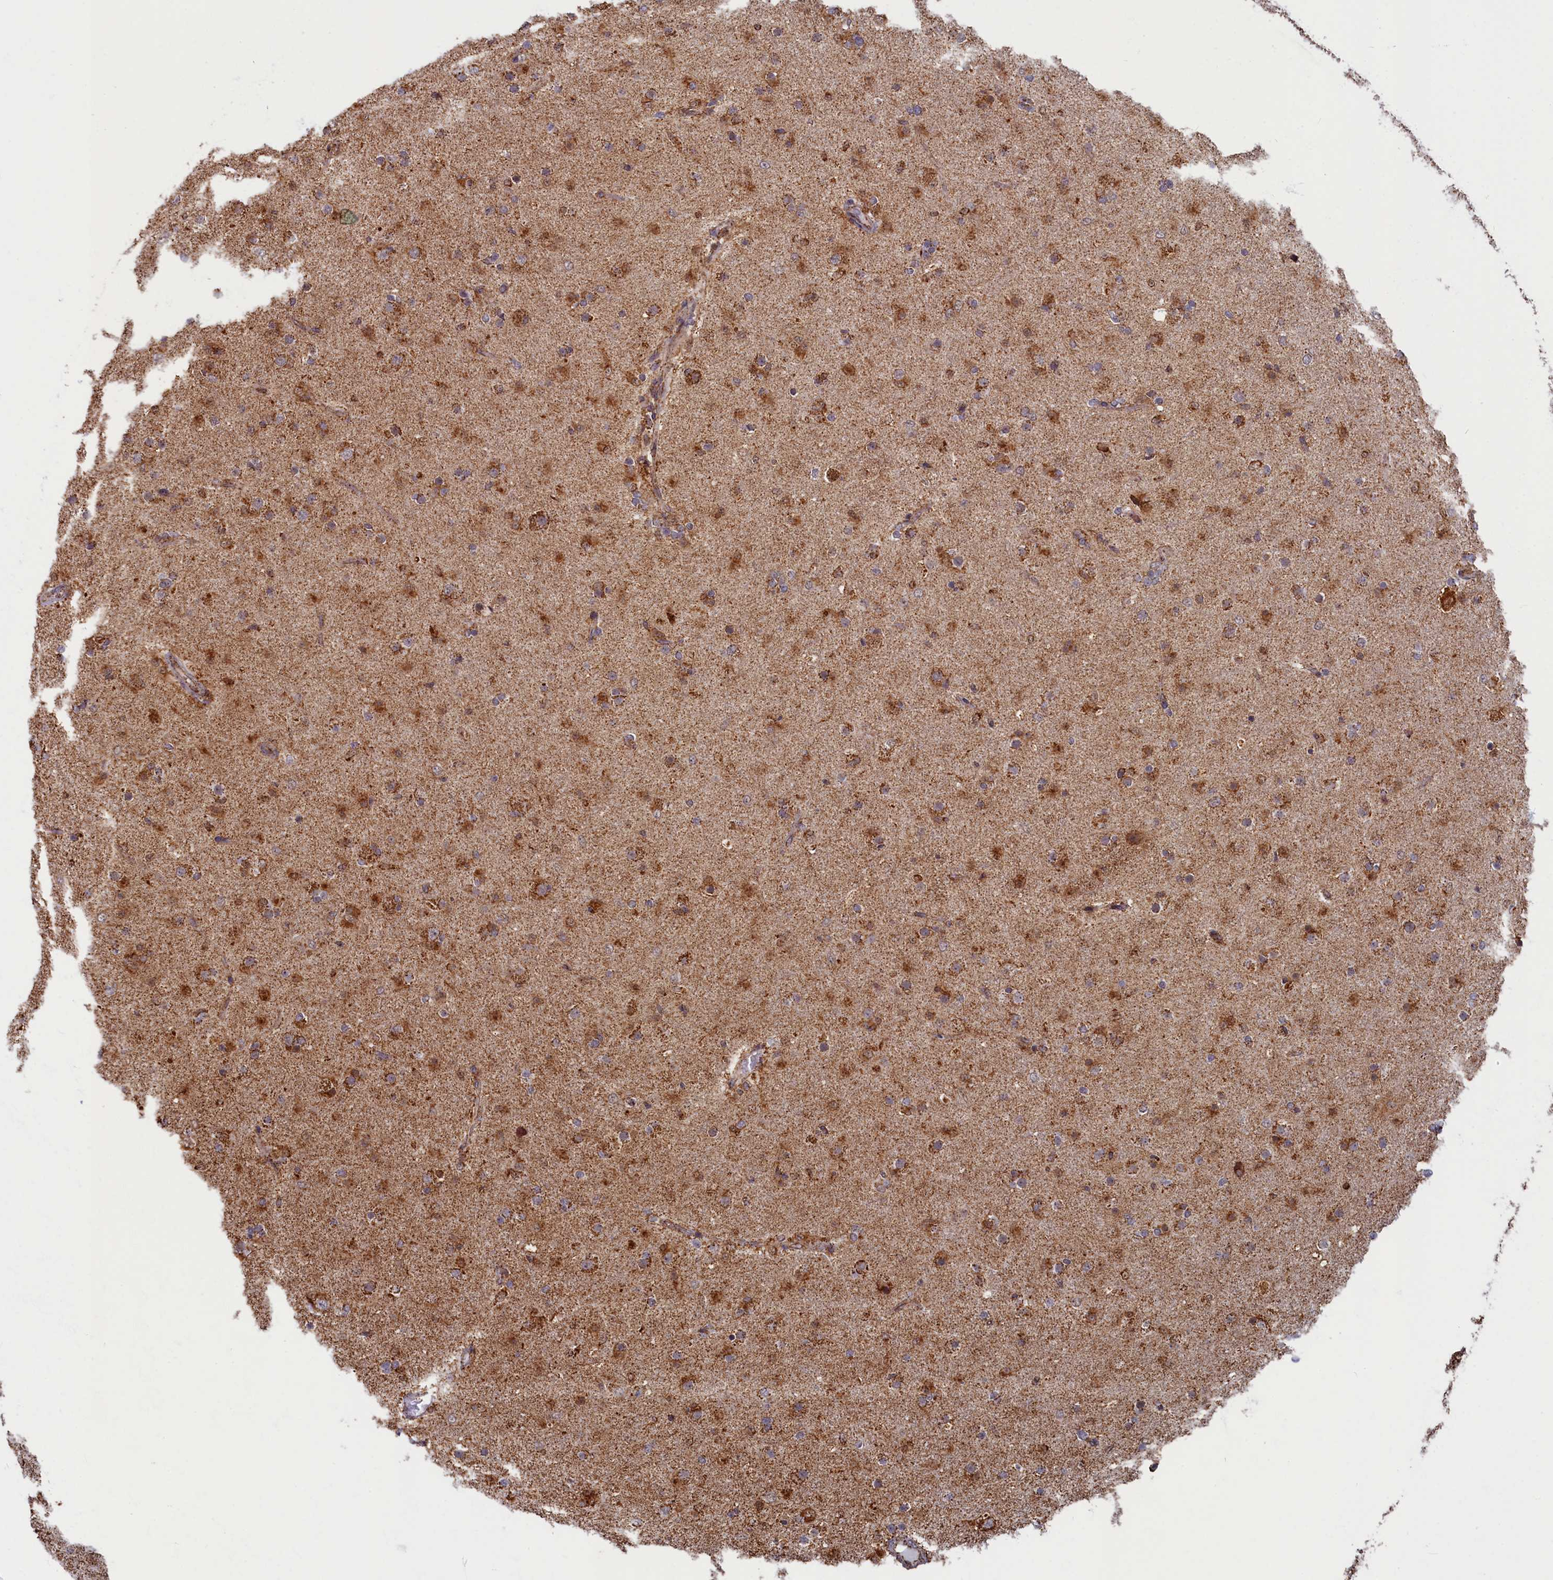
{"staining": {"intensity": "moderate", "quantity": ">75%", "location": "cytoplasmic/membranous"}, "tissue": "glioma", "cell_type": "Tumor cells", "image_type": "cancer", "snomed": [{"axis": "morphology", "description": "Glioma, malignant, Low grade"}, {"axis": "topography", "description": "Brain"}], "caption": "Immunohistochemical staining of human malignant glioma (low-grade) demonstrates medium levels of moderate cytoplasmic/membranous protein positivity in about >75% of tumor cells. The staining was performed using DAB (3,3'-diaminobenzidine), with brown indicating positive protein expression. Nuclei are stained blue with hematoxylin.", "gene": "SPR", "patient": {"sex": "male", "age": 65}}